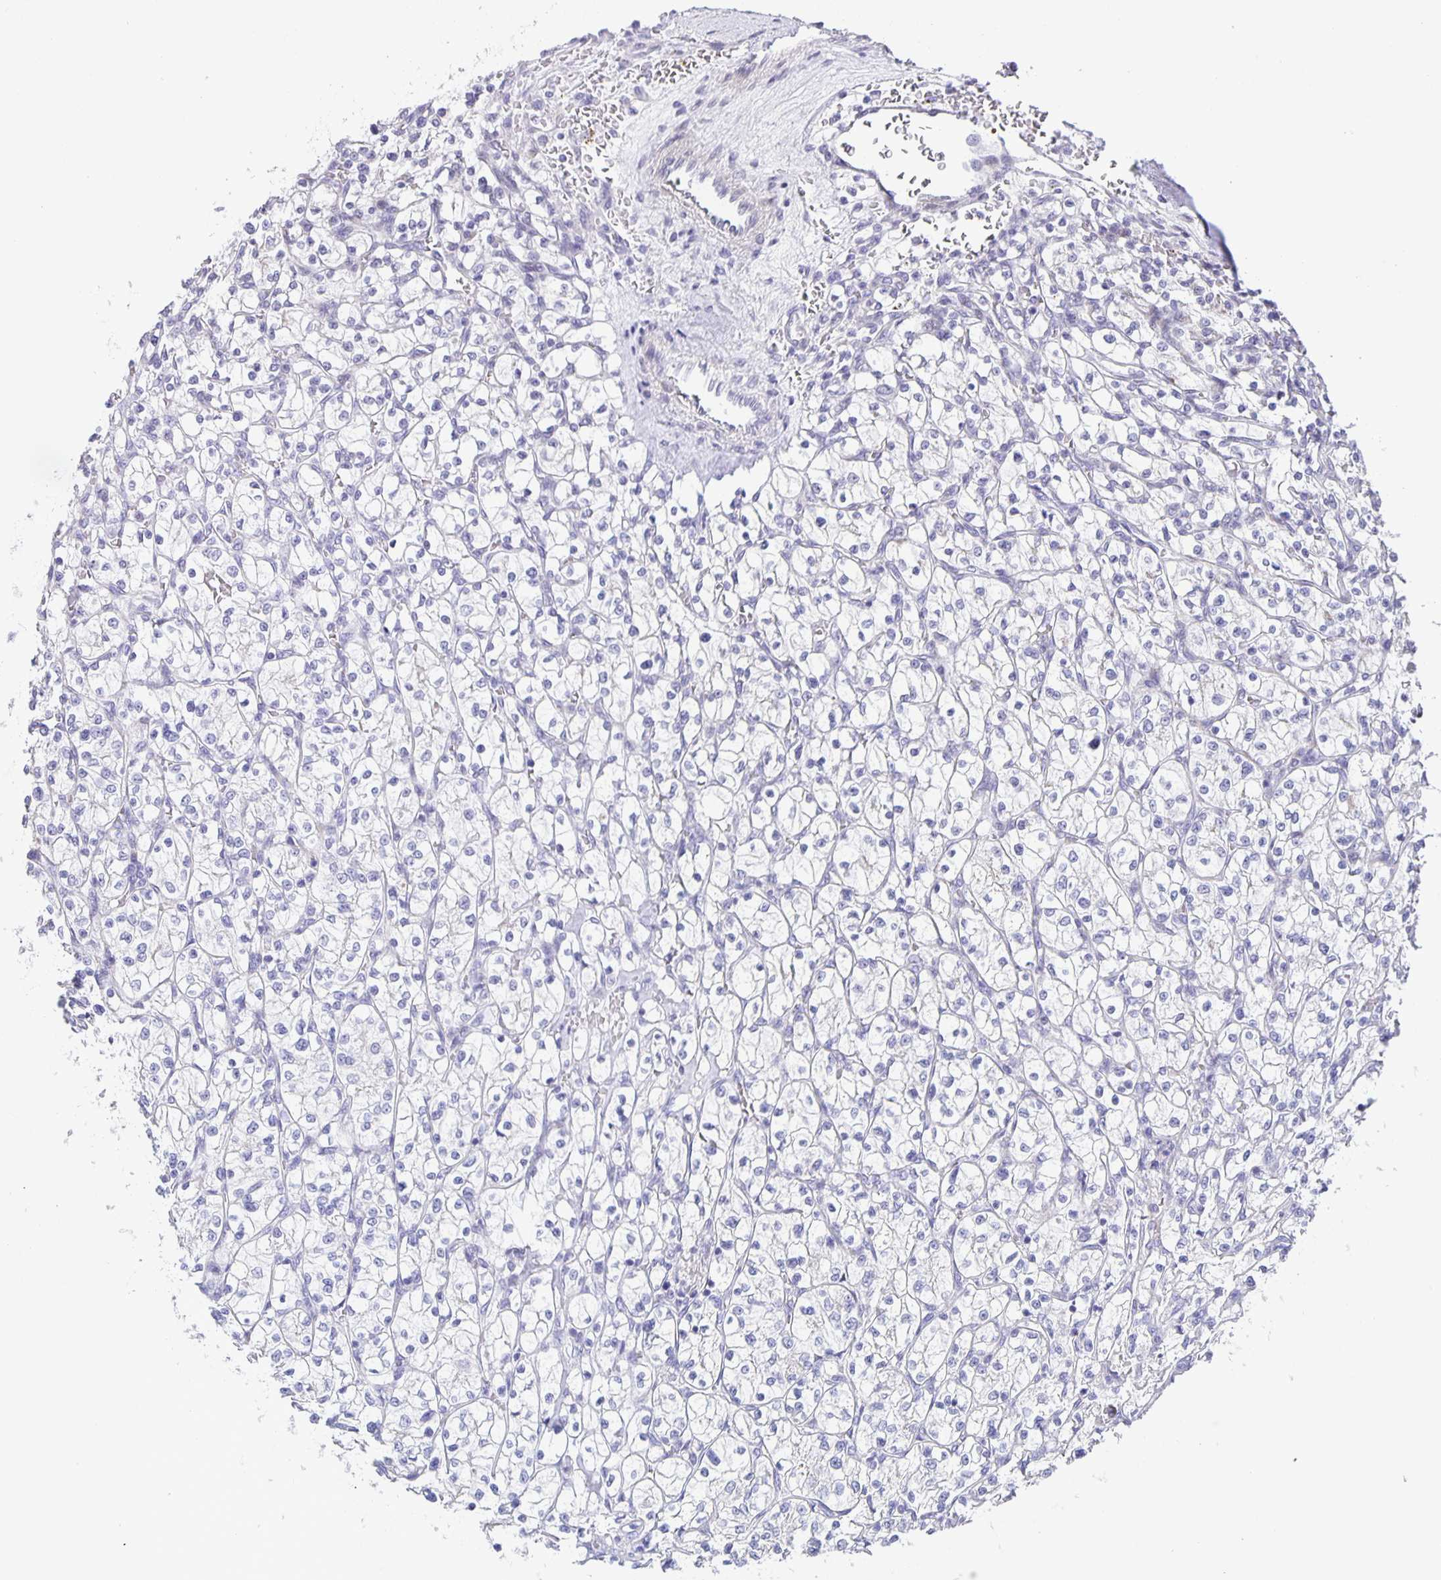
{"staining": {"intensity": "negative", "quantity": "none", "location": "none"}, "tissue": "renal cancer", "cell_type": "Tumor cells", "image_type": "cancer", "snomed": [{"axis": "morphology", "description": "Adenocarcinoma, NOS"}, {"axis": "topography", "description": "Kidney"}], "caption": "The image exhibits no staining of tumor cells in renal adenocarcinoma.", "gene": "PHRF1", "patient": {"sex": "female", "age": 64}}